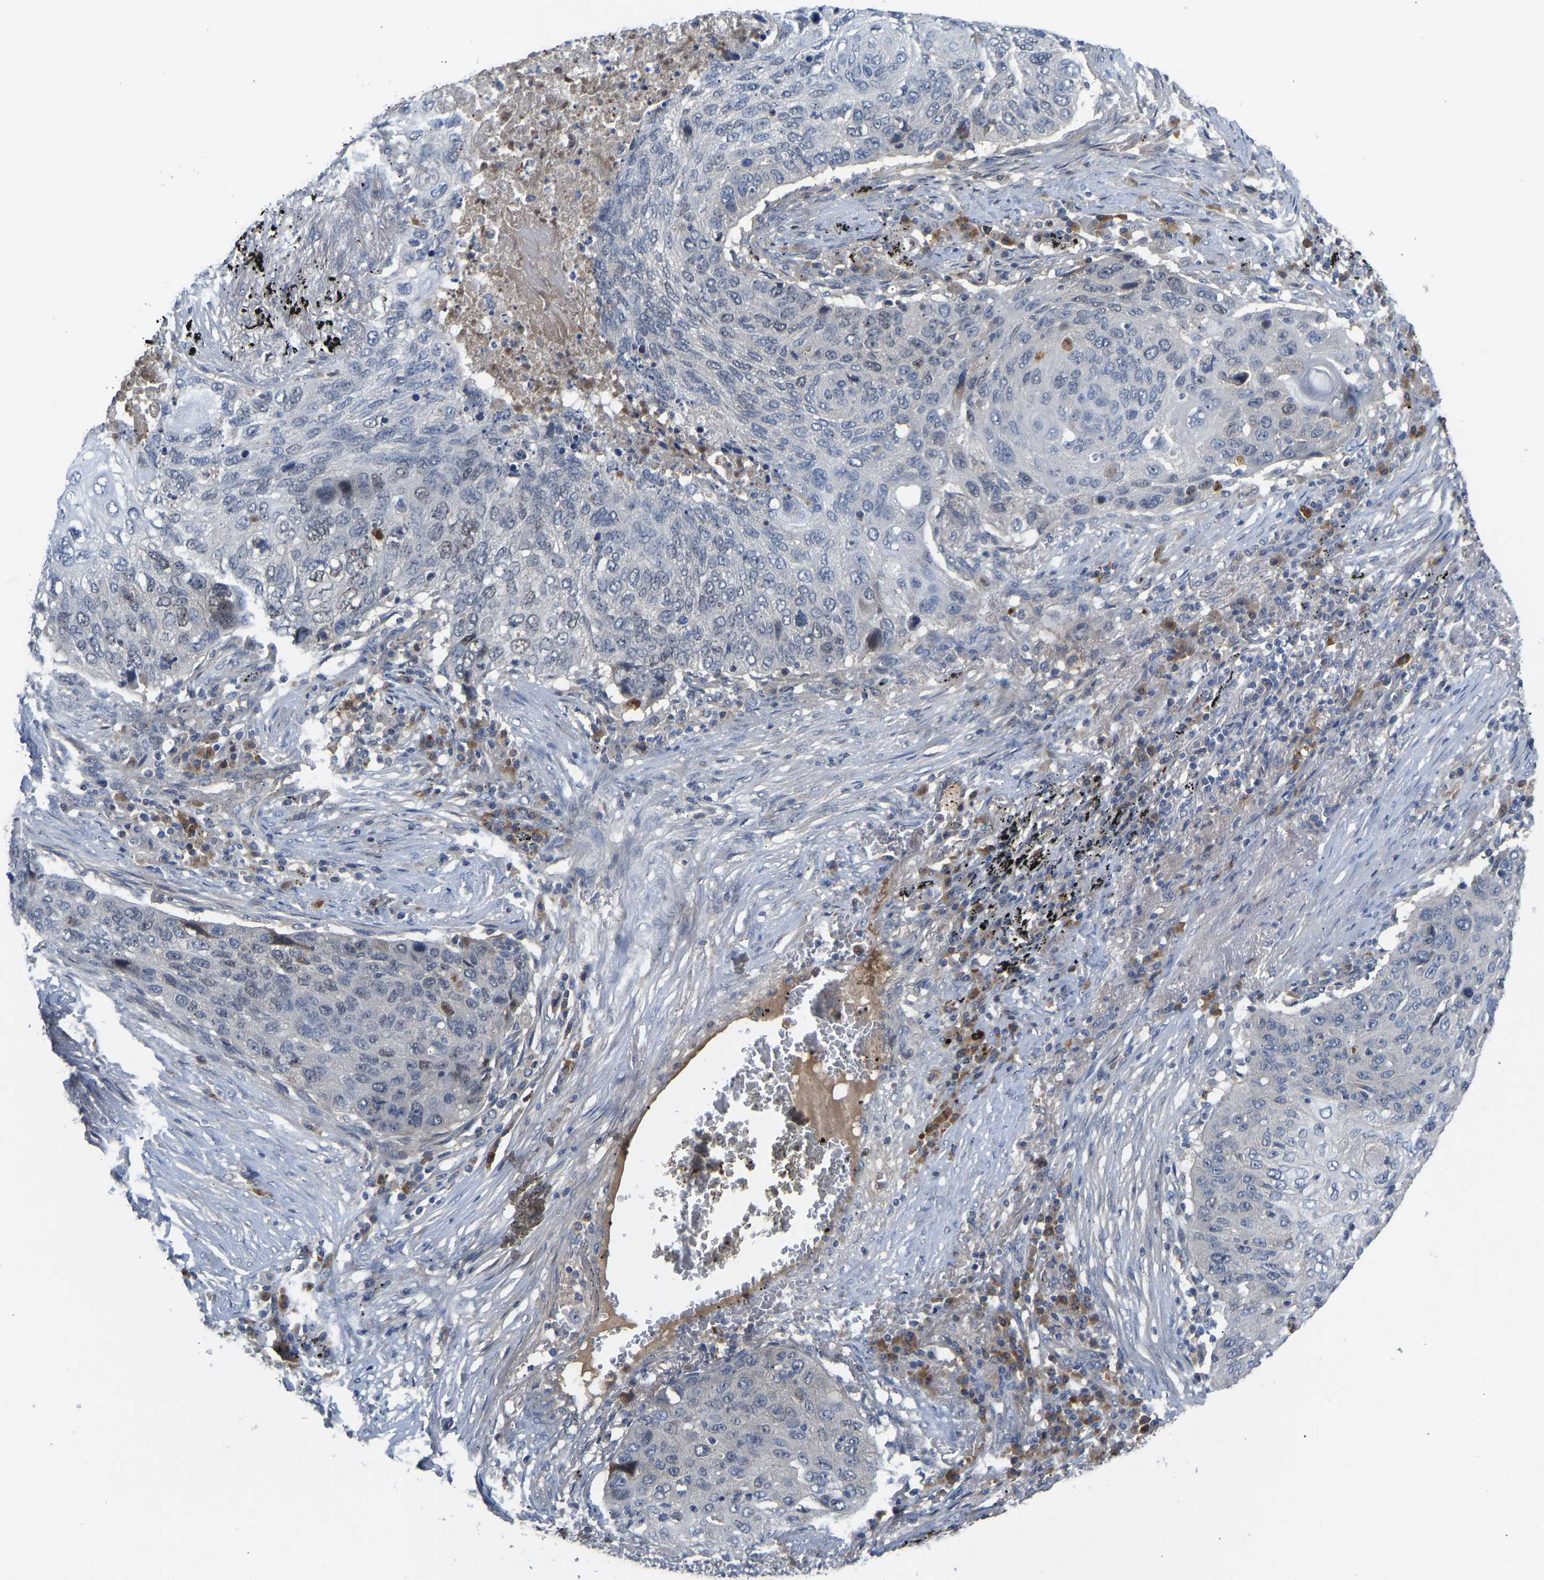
{"staining": {"intensity": "weak", "quantity": "<25%", "location": "nuclear"}, "tissue": "lung cancer", "cell_type": "Tumor cells", "image_type": "cancer", "snomed": [{"axis": "morphology", "description": "Squamous cell carcinoma, NOS"}, {"axis": "topography", "description": "Lung"}], "caption": "DAB immunohistochemical staining of human squamous cell carcinoma (lung) exhibits no significant staining in tumor cells. The staining was performed using DAB to visualize the protein expression in brown, while the nuclei were stained in blue with hematoxylin (Magnification: 20x).", "gene": "ZNF251", "patient": {"sex": "female", "age": 63}}